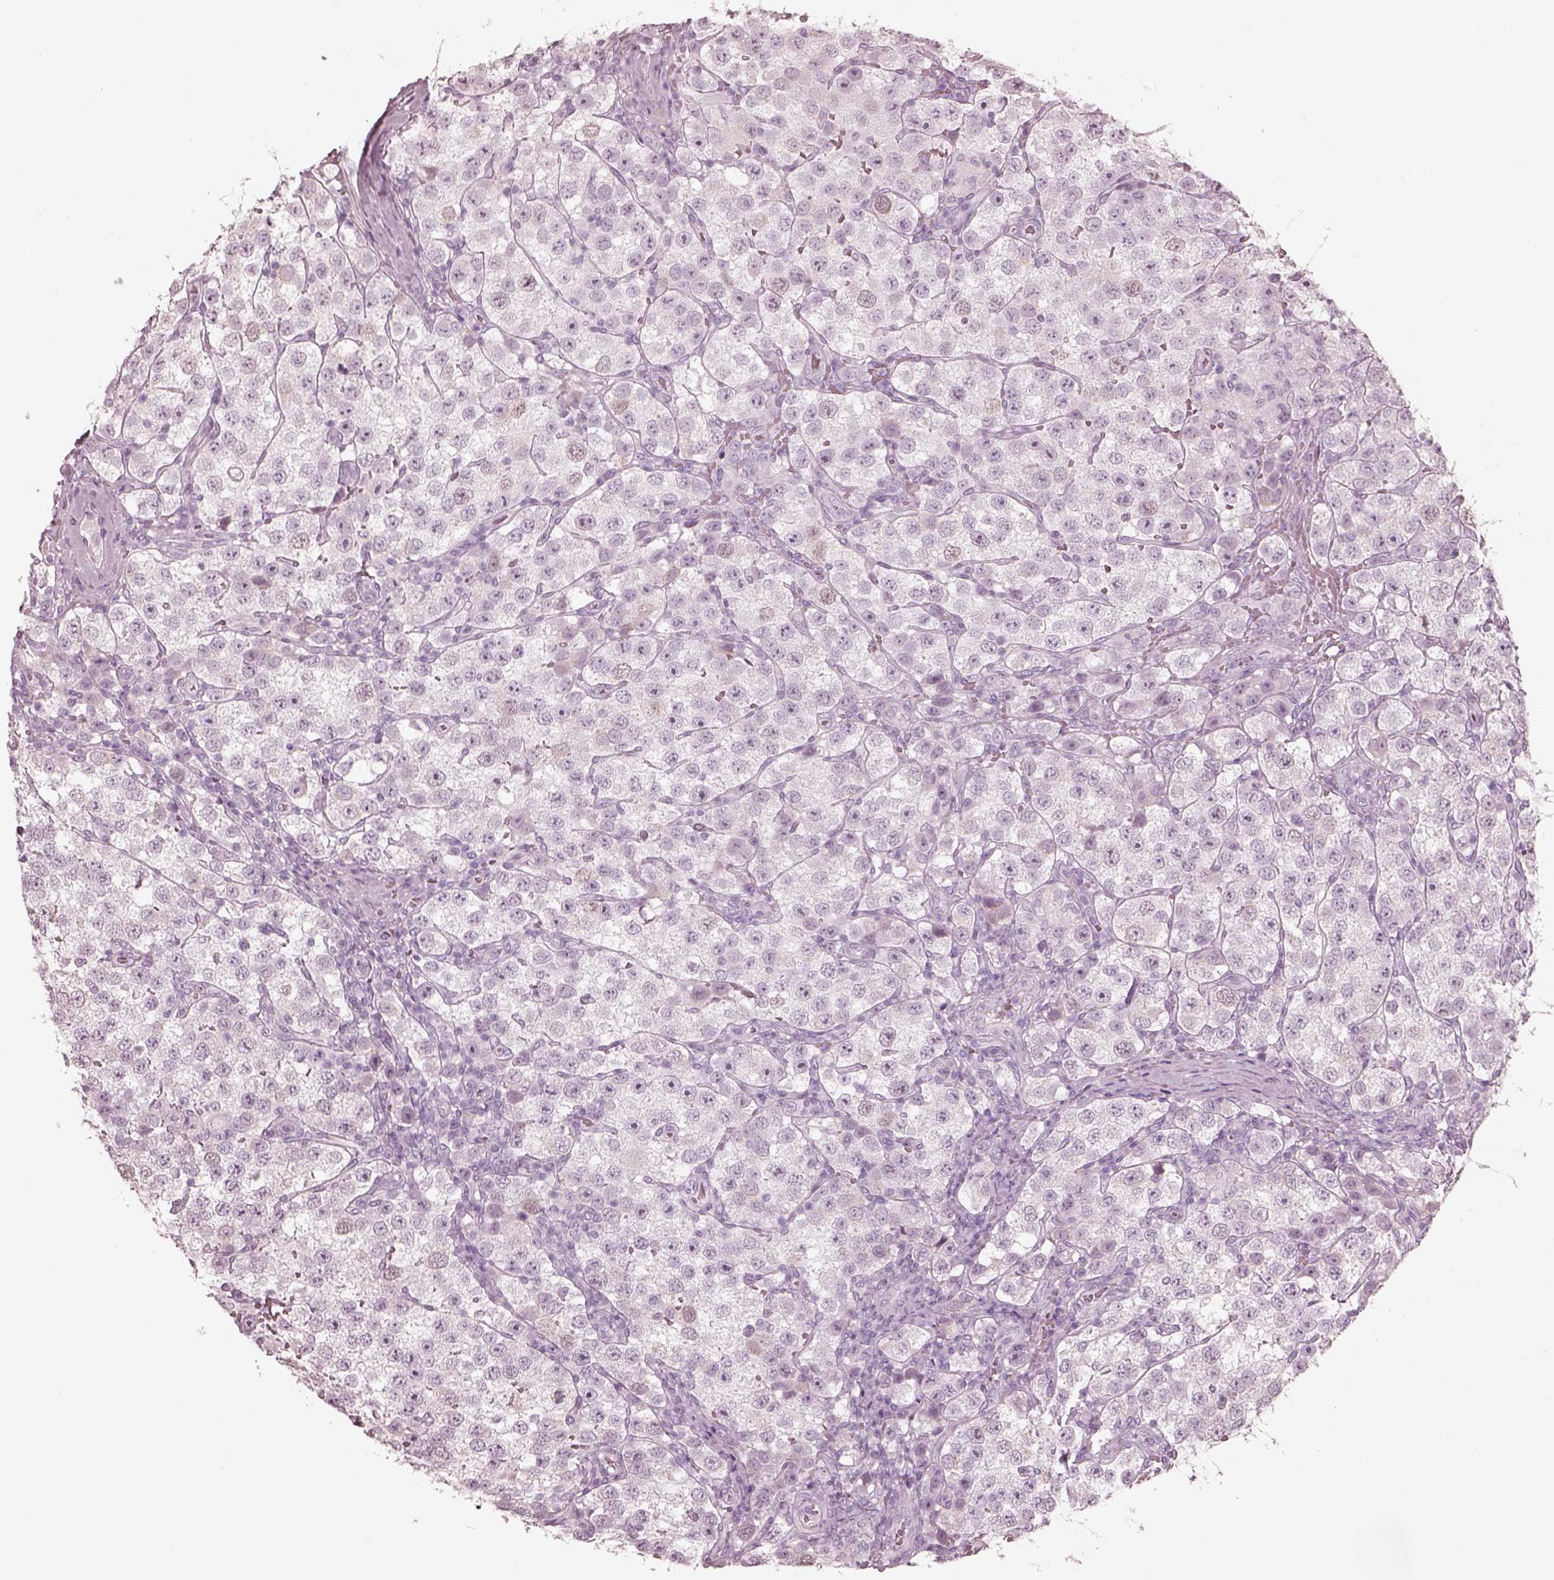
{"staining": {"intensity": "negative", "quantity": "none", "location": "none"}, "tissue": "testis cancer", "cell_type": "Tumor cells", "image_type": "cancer", "snomed": [{"axis": "morphology", "description": "Seminoma, NOS"}, {"axis": "topography", "description": "Testis"}], "caption": "A micrograph of human testis cancer (seminoma) is negative for staining in tumor cells.", "gene": "KRTAP24-1", "patient": {"sex": "male", "age": 37}}